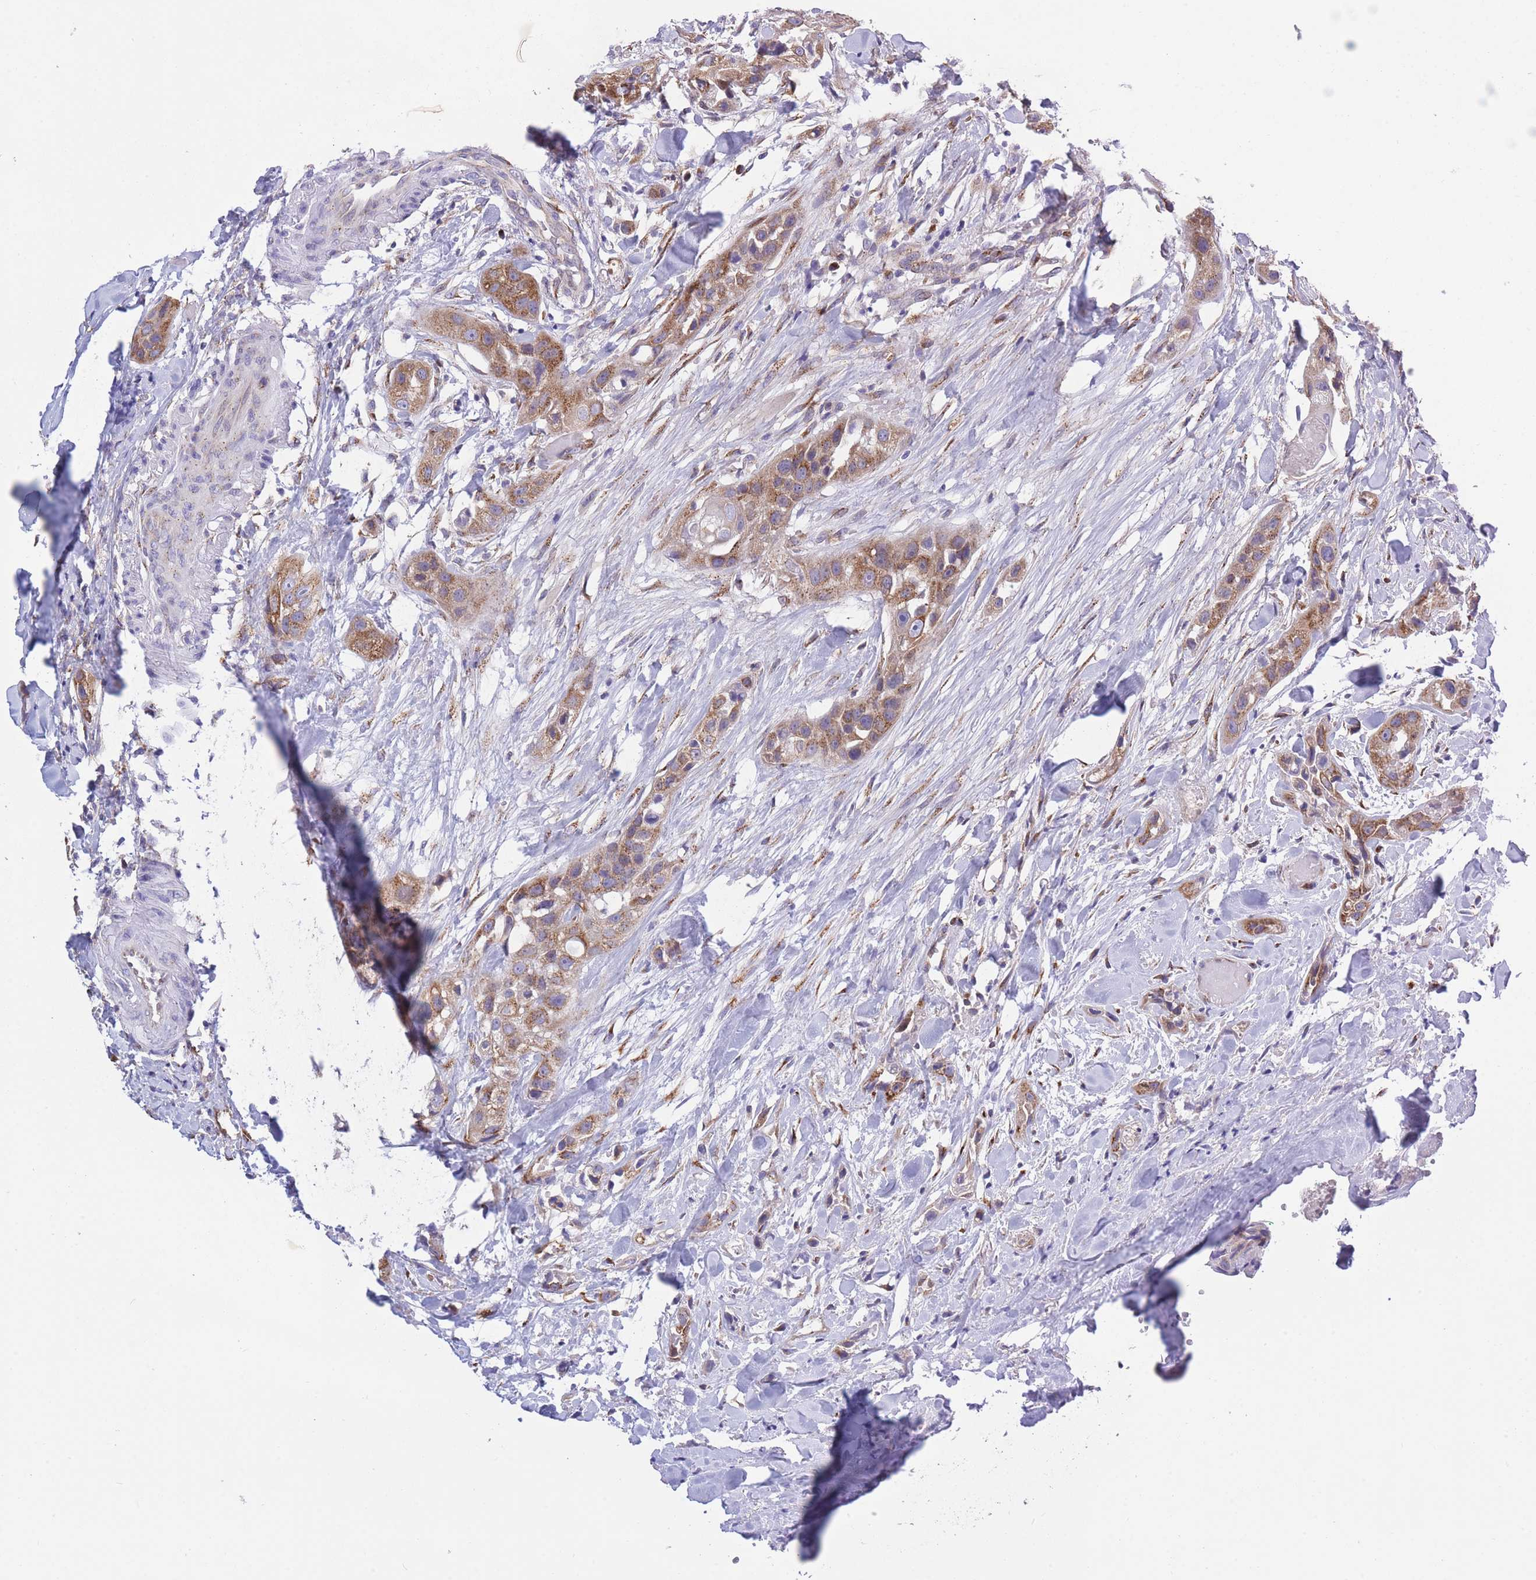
{"staining": {"intensity": "moderate", "quantity": ">75%", "location": "cytoplasmic/membranous"}, "tissue": "head and neck cancer", "cell_type": "Tumor cells", "image_type": "cancer", "snomed": [{"axis": "morphology", "description": "Normal tissue, NOS"}, {"axis": "morphology", "description": "Squamous cell carcinoma, NOS"}, {"axis": "topography", "description": "Skeletal muscle"}, {"axis": "topography", "description": "Head-Neck"}], "caption": "A high-resolution image shows immunohistochemistry (IHC) staining of squamous cell carcinoma (head and neck), which exhibits moderate cytoplasmic/membranous positivity in approximately >75% of tumor cells.", "gene": "COPG2", "patient": {"sex": "male", "age": 51}}